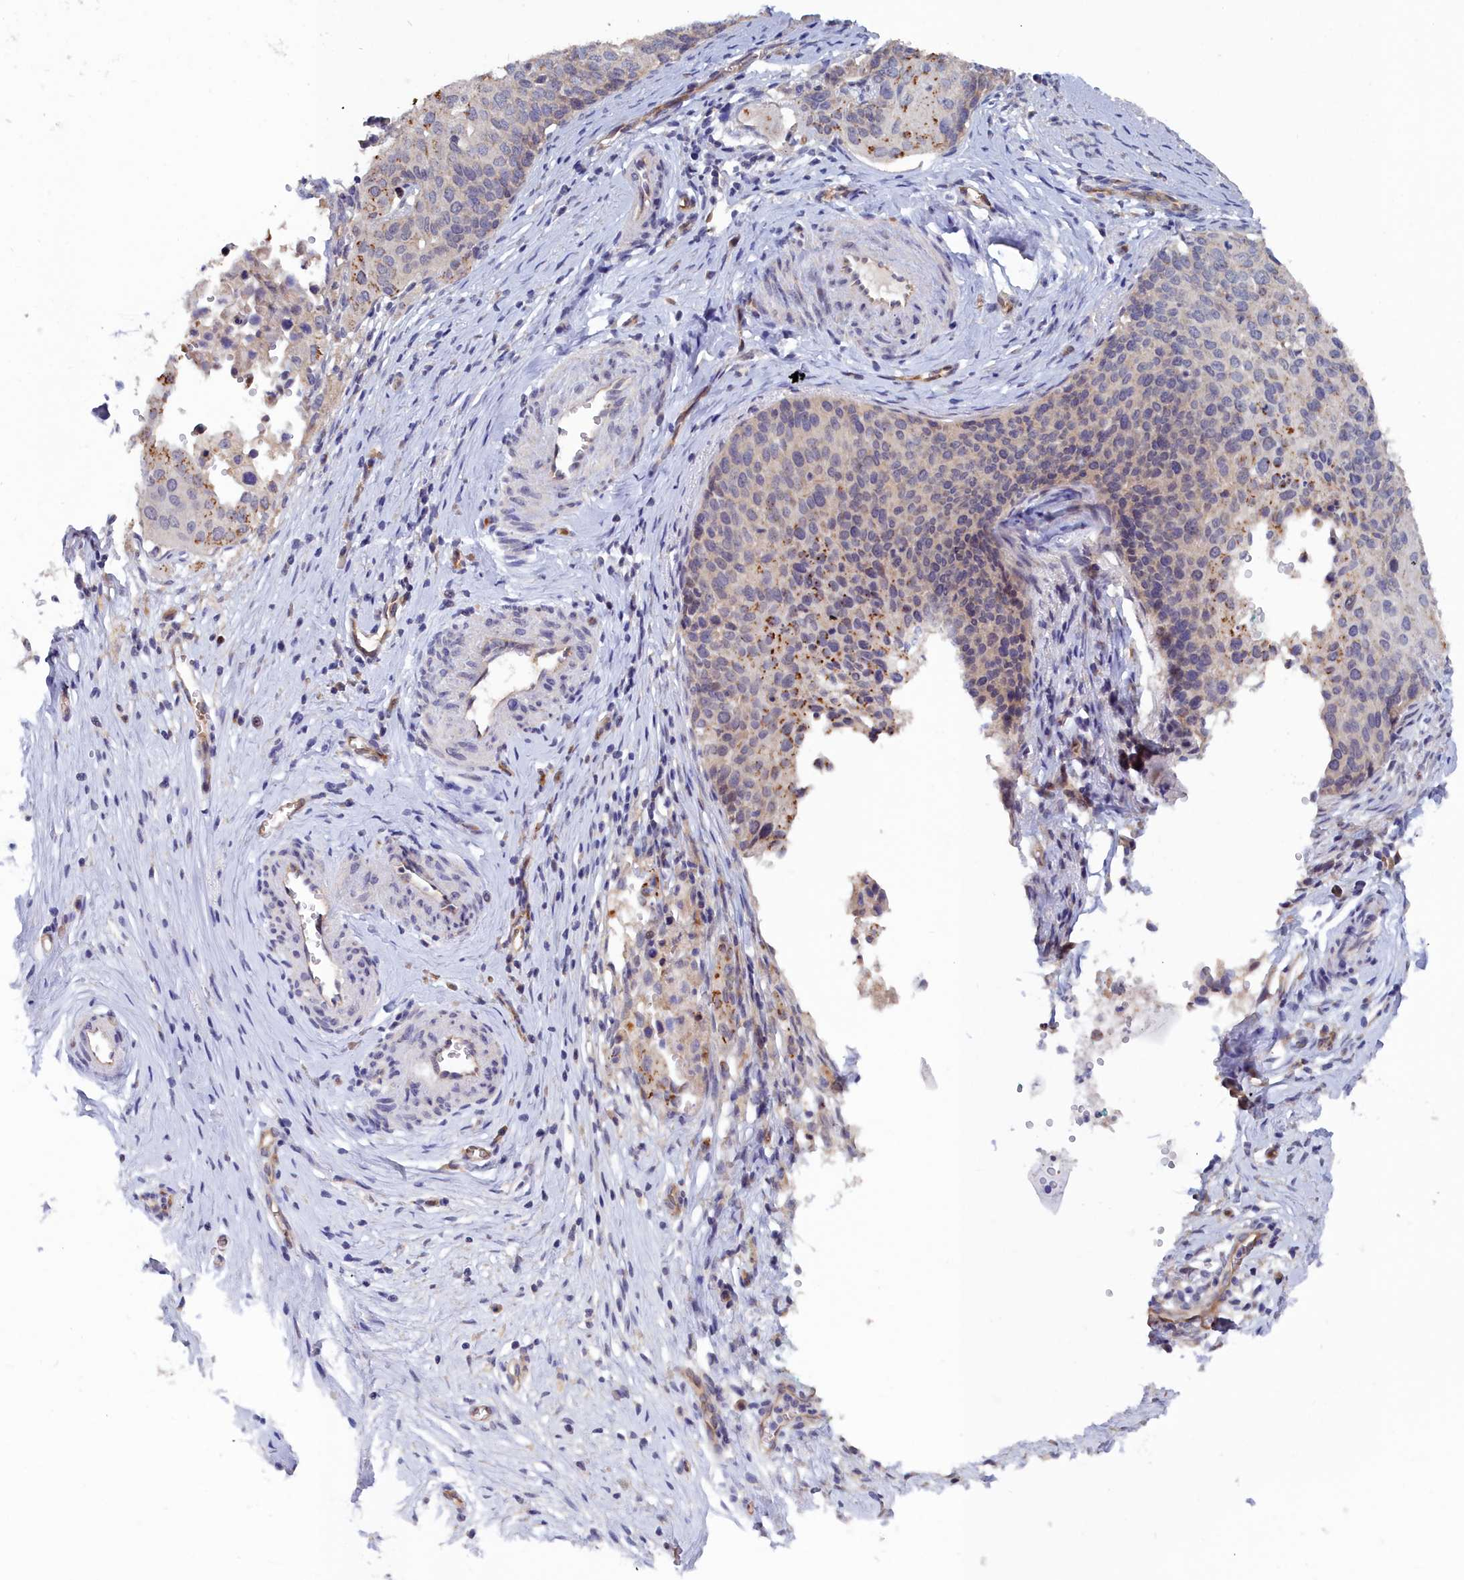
{"staining": {"intensity": "negative", "quantity": "none", "location": "none"}, "tissue": "cervical cancer", "cell_type": "Tumor cells", "image_type": "cancer", "snomed": [{"axis": "morphology", "description": "Squamous cell carcinoma, NOS"}, {"axis": "topography", "description": "Cervix"}], "caption": "DAB immunohistochemical staining of human cervical cancer (squamous cell carcinoma) displays no significant staining in tumor cells.", "gene": "RDX", "patient": {"sex": "female", "age": 44}}